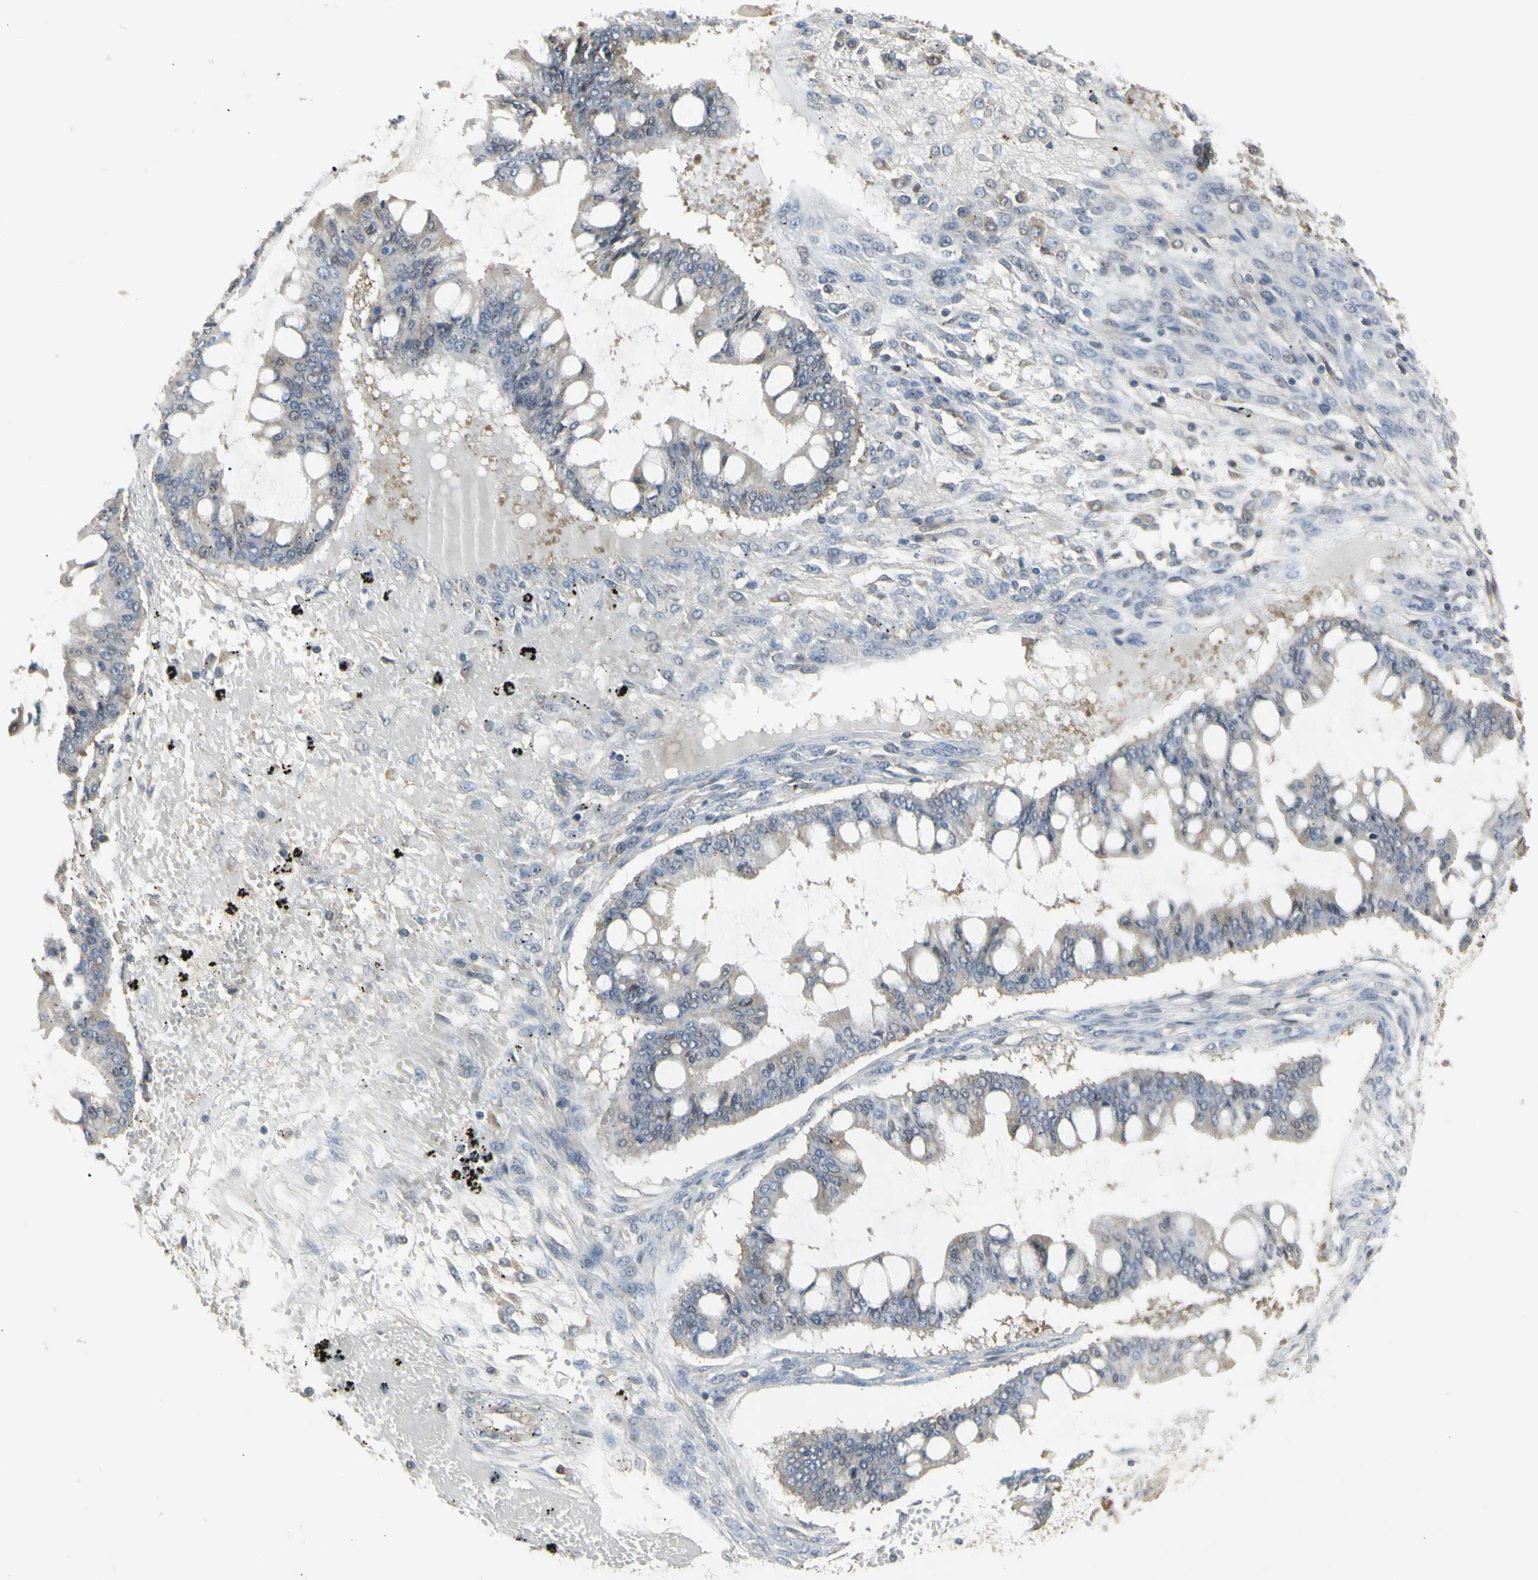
{"staining": {"intensity": "weak", "quantity": ">75%", "location": "cytoplasmic/membranous,nuclear"}, "tissue": "ovarian cancer", "cell_type": "Tumor cells", "image_type": "cancer", "snomed": [{"axis": "morphology", "description": "Cystadenocarcinoma, mucinous, NOS"}, {"axis": "topography", "description": "Ovary"}], "caption": "The immunohistochemical stain shows weak cytoplasmic/membranous and nuclear expression in tumor cells of ovarian cancer tissue.", "gene": "CHURC1-FNTB", "patient": {"sex": "female", "age": 73}}